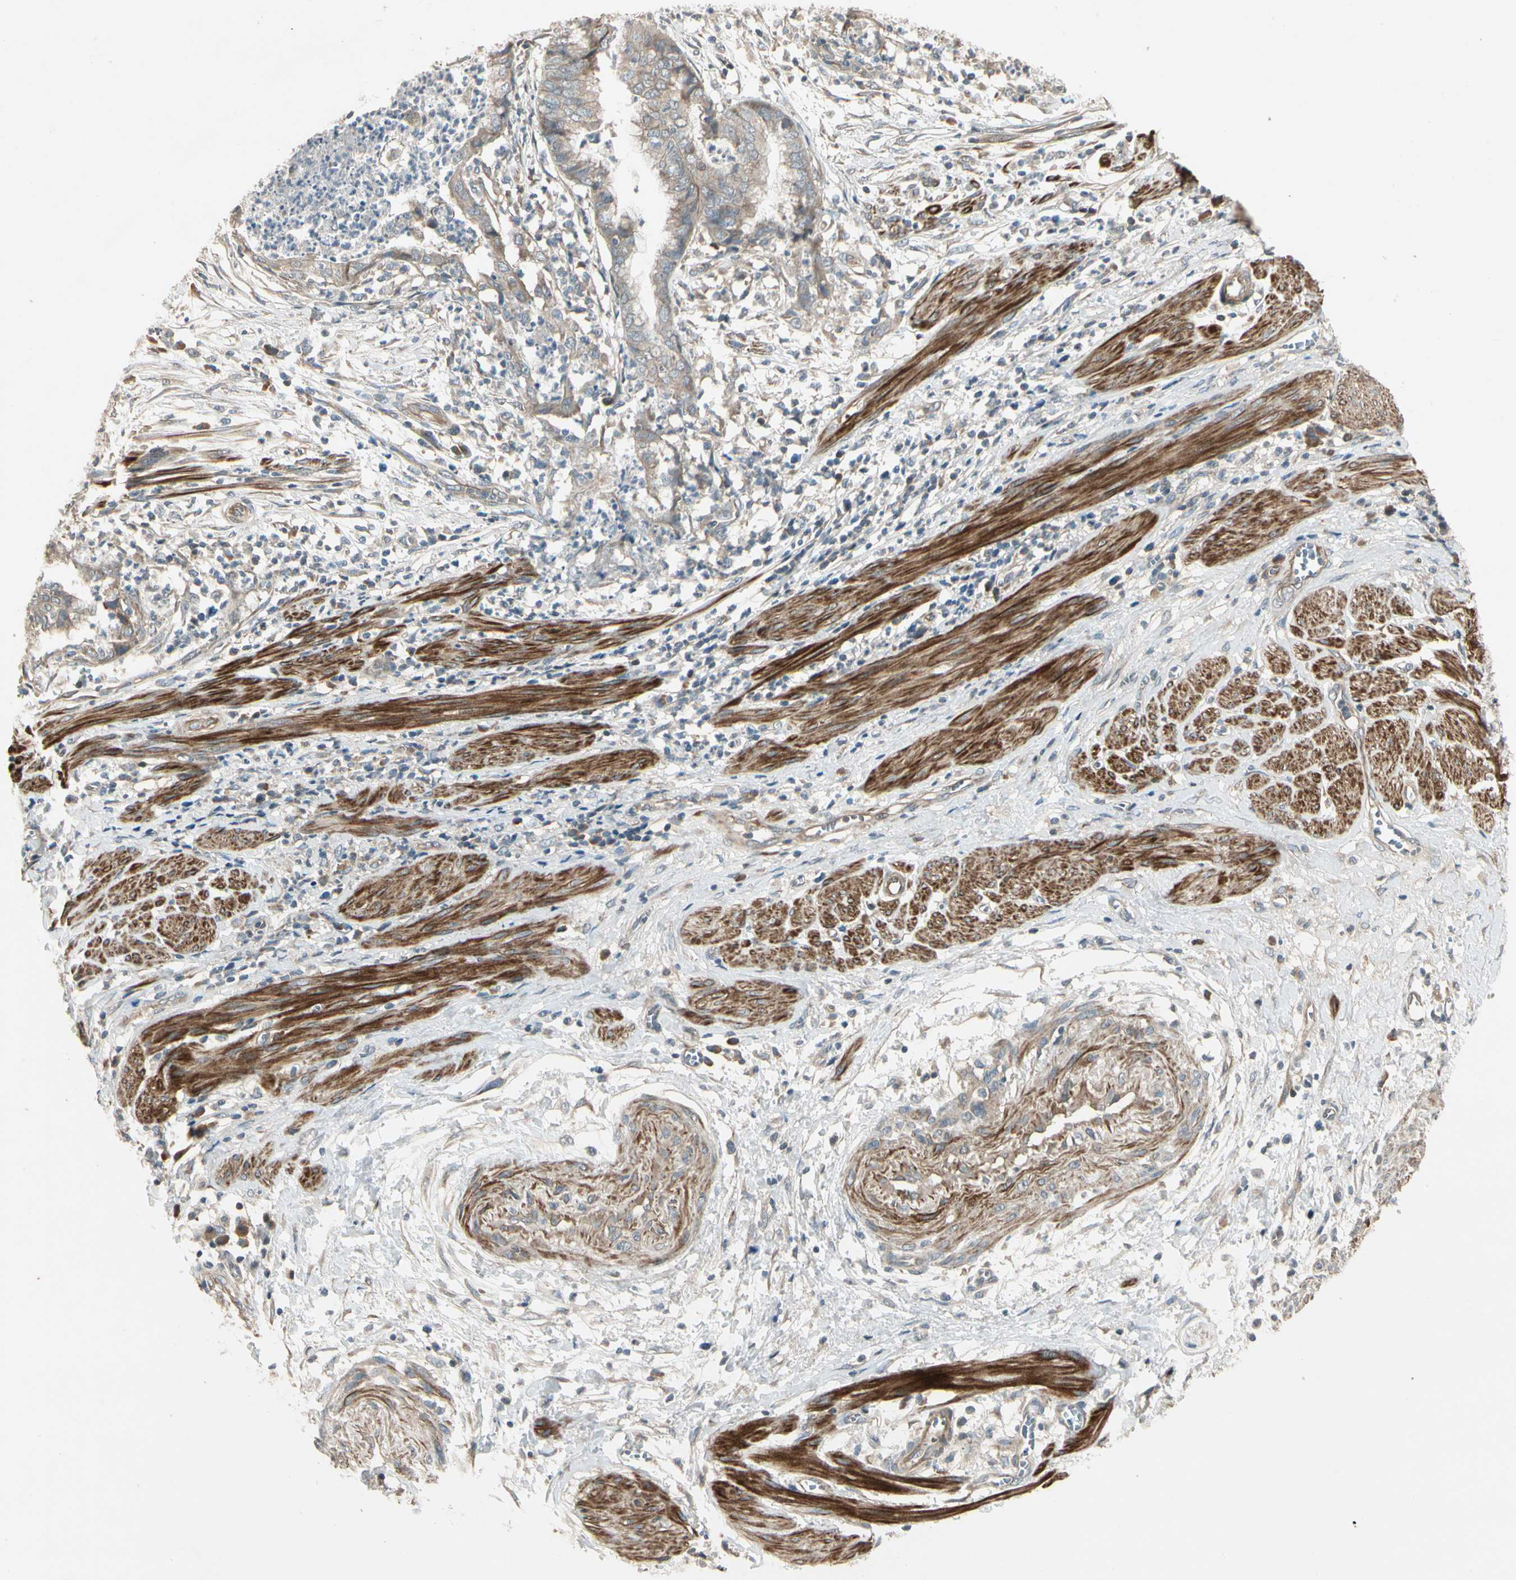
{"staining": {"intensity": "weak", "quantity": ">75%", "location": "cytoplasmic/membranous"}, "tissue": "endometrial cancer", "cell_type": "Tumor cells", "image_type": "cancer", "snomed": [{"axis": "morphology", "description": "Necrosis, NOS"}, {"axis": "morphology", "description": "Adenocarcinoma, NOS"}, {"axis": "topography", "description": "Endometrium"}], "caption": "Weak cytoplasmic/membranous staining is seen in approximately >75% of tumor cells in endometrial cancer (adenocarcinoma). The protein of interest is stained brown, and the nuclei are stained in blue (DAB (3,3'-diaminobenzidine) IHC with brightfield microscopy, high magnification).", "gene": "ACVR1", "patient": {"sex": "female", "age": 79}}